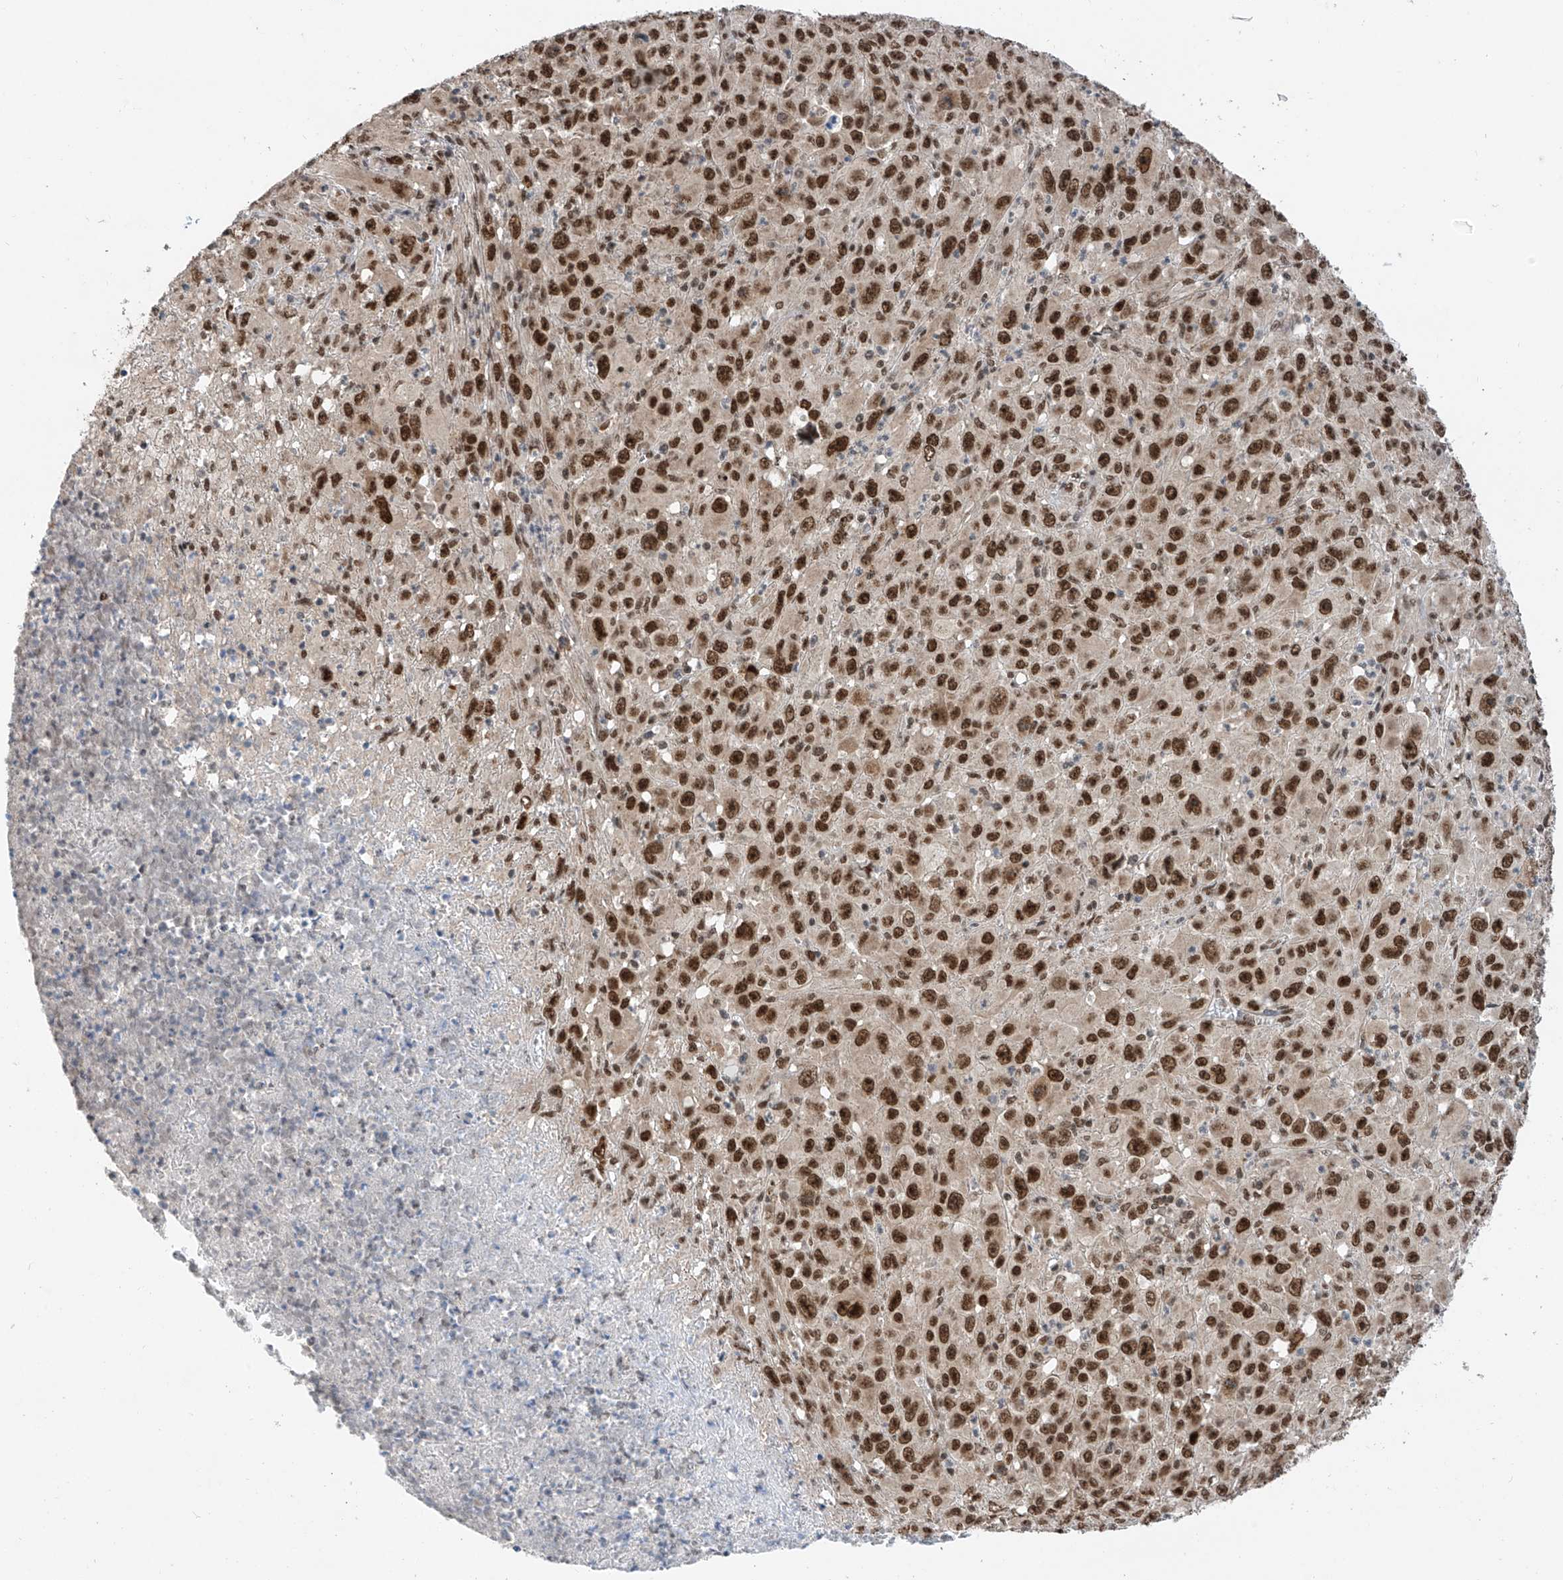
{"staining": {"intensity": "strong", "quantity": ">75%", "location": "nuclear"}, "tissue": "melanoma", "cell_type": "Tumor cells", "image_type": "cancer", "snomed": [{"axis": "morphology", "description": "Malignant melanoma, Metastatic site"}, {"axis": "topography", "description": "Skin"}], "caption": "Malignant melanoma (metastatic site) stained with immunohistochemistry (IHC) reveals strong nuclear staining in approximately >75% of tumor cells. Using DAB (3,3'-diaminobenzidine) (brown) and hematoxylin (blue) stains, captured at high magnification using brightfield microscopy.", "gene": "RPAIN", "patient": {"sex": "female", "age": 56}}